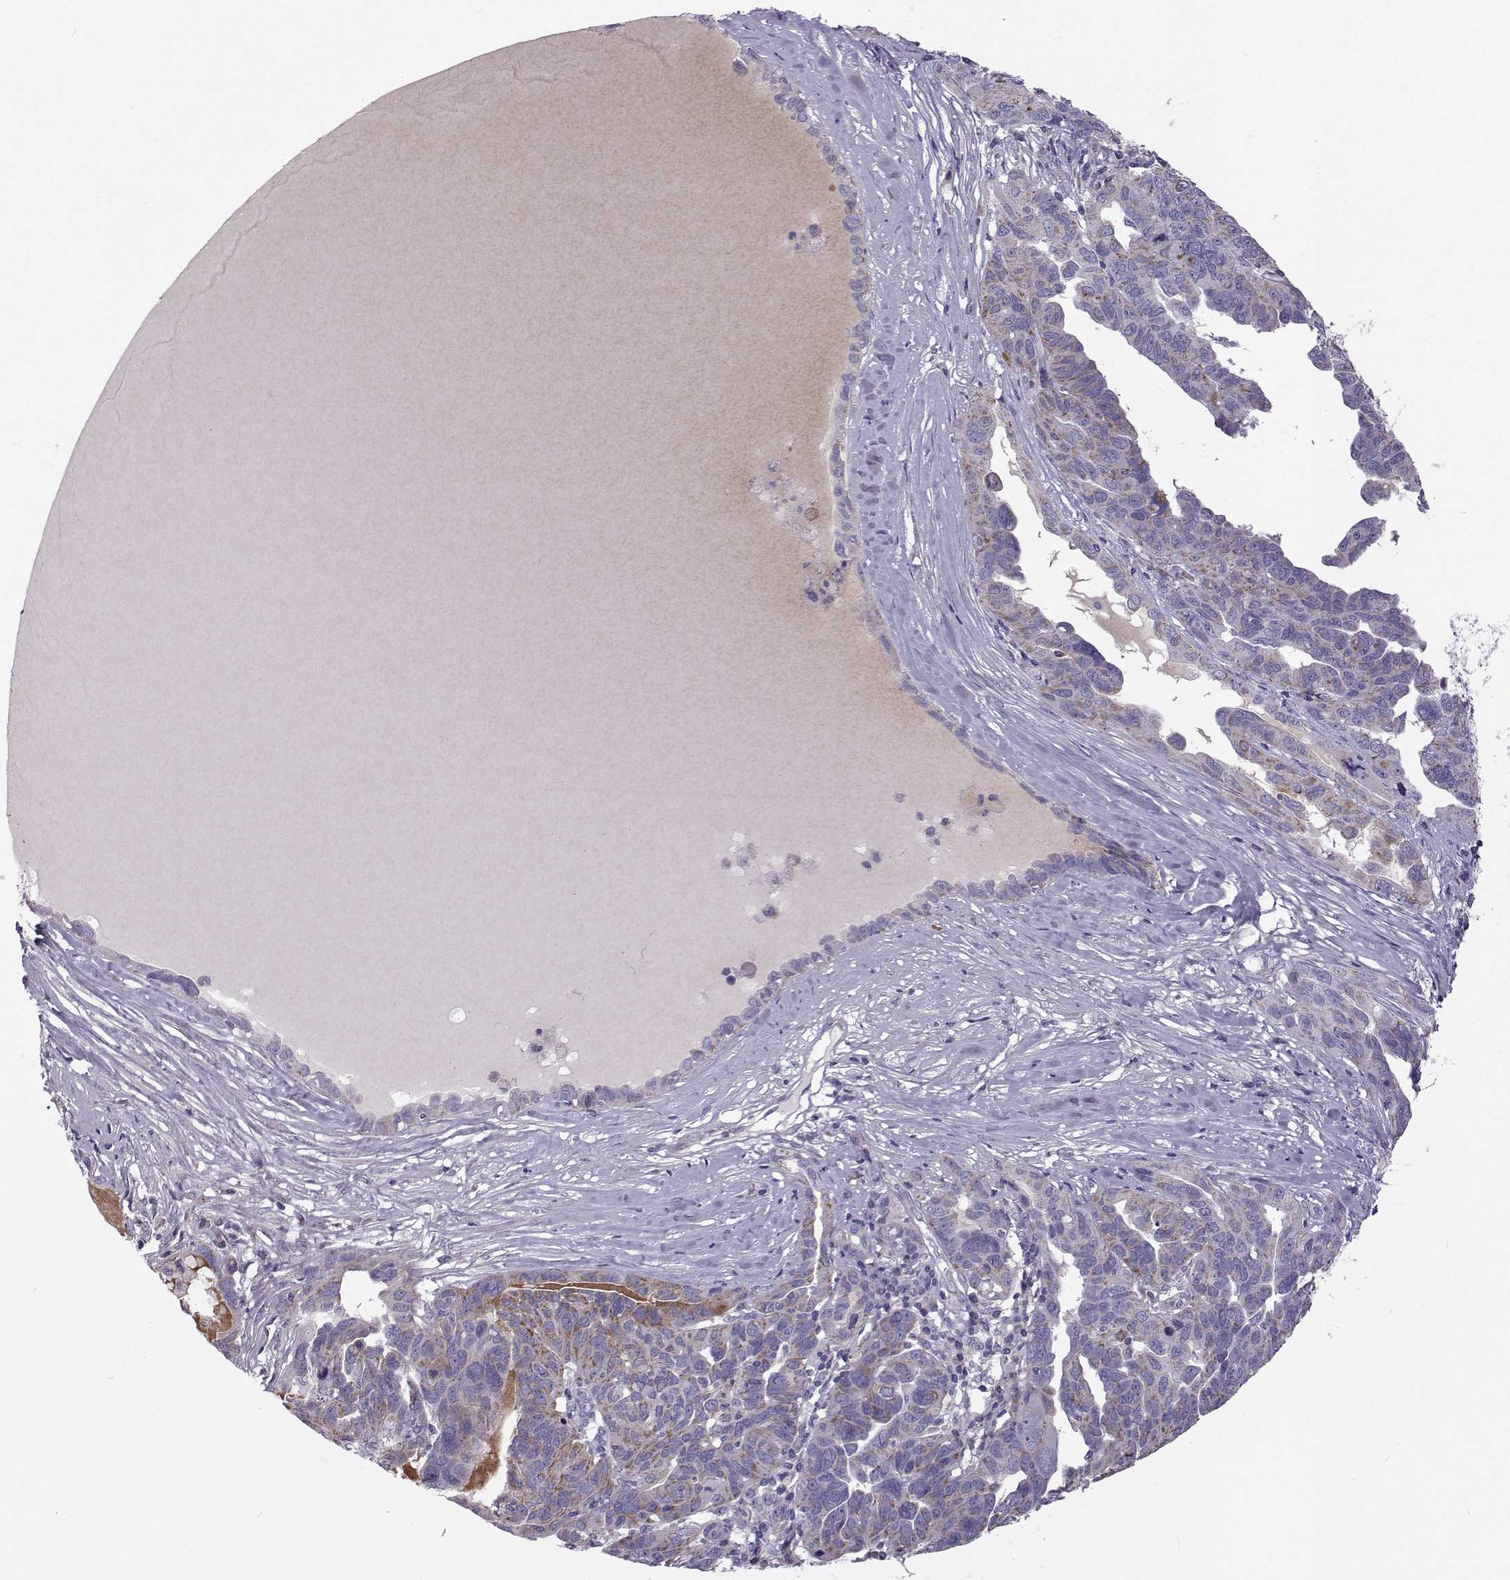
{"staining": {"intensity": "weak", "quantity": "<25%", "location": "cytoplasmic/membranous"}, "tissue": "ovarian cancer", "cell_type": "Tumor cells", "image_type": "cancer", "snomed": [{"axis": "morphology", "description": "Cystadenocarcinoma, serous, NOS"}, {"axis": "topography", "description": "Ovary"}], "caption": "IHC of serous cystadenocarcinoma (ovarian) reveals no expression in tumor cells. (DAB IHC with hematoxylin counter stain).", "gene": "CLN6", "patient": {"sex": "female", "age": 64}}